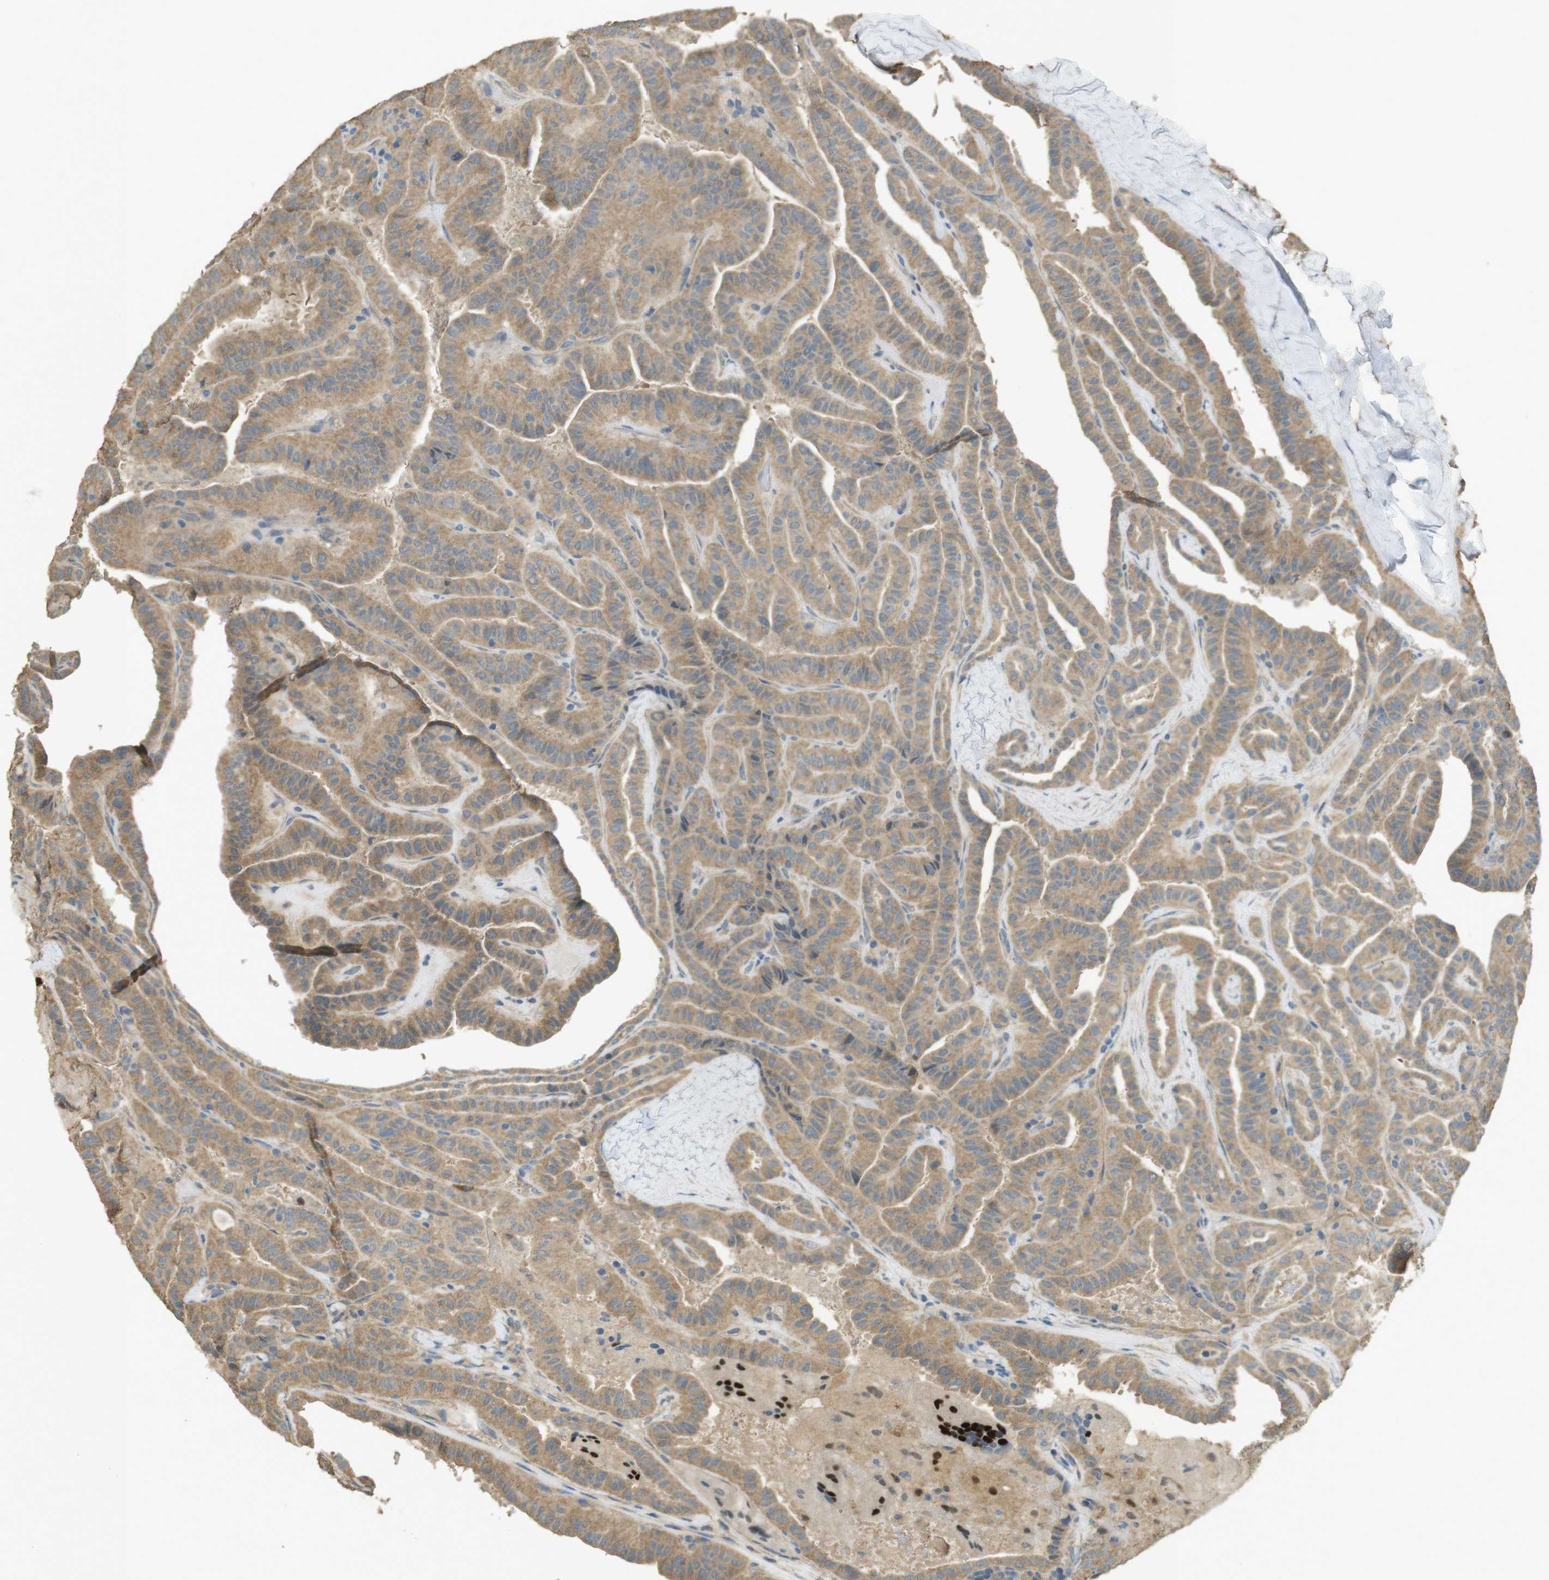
{"staining": {"intensity": "weak", "quantity": ">75%", "location": "nuclear"}, "tissue": "thyroid cancer", "cell_type": "Tumor cells", "image_type": "cancer", "snomed": [{"axis": "morphology", "description": "Papillary adenocarcinoma, NOS"}, {"axis": "topography", "description": "Thyroid gland"}], "caption": "A brown stain highlights weak nuclear staining of a protein in human papillary adenocarcinoma (thyroid) tumor cells. Immunohistochemistry stains the protein in brown and the nuclei are stained blue.", "gene": "ZDHHC20", "patient": {"sex": "male", "age": 77}}